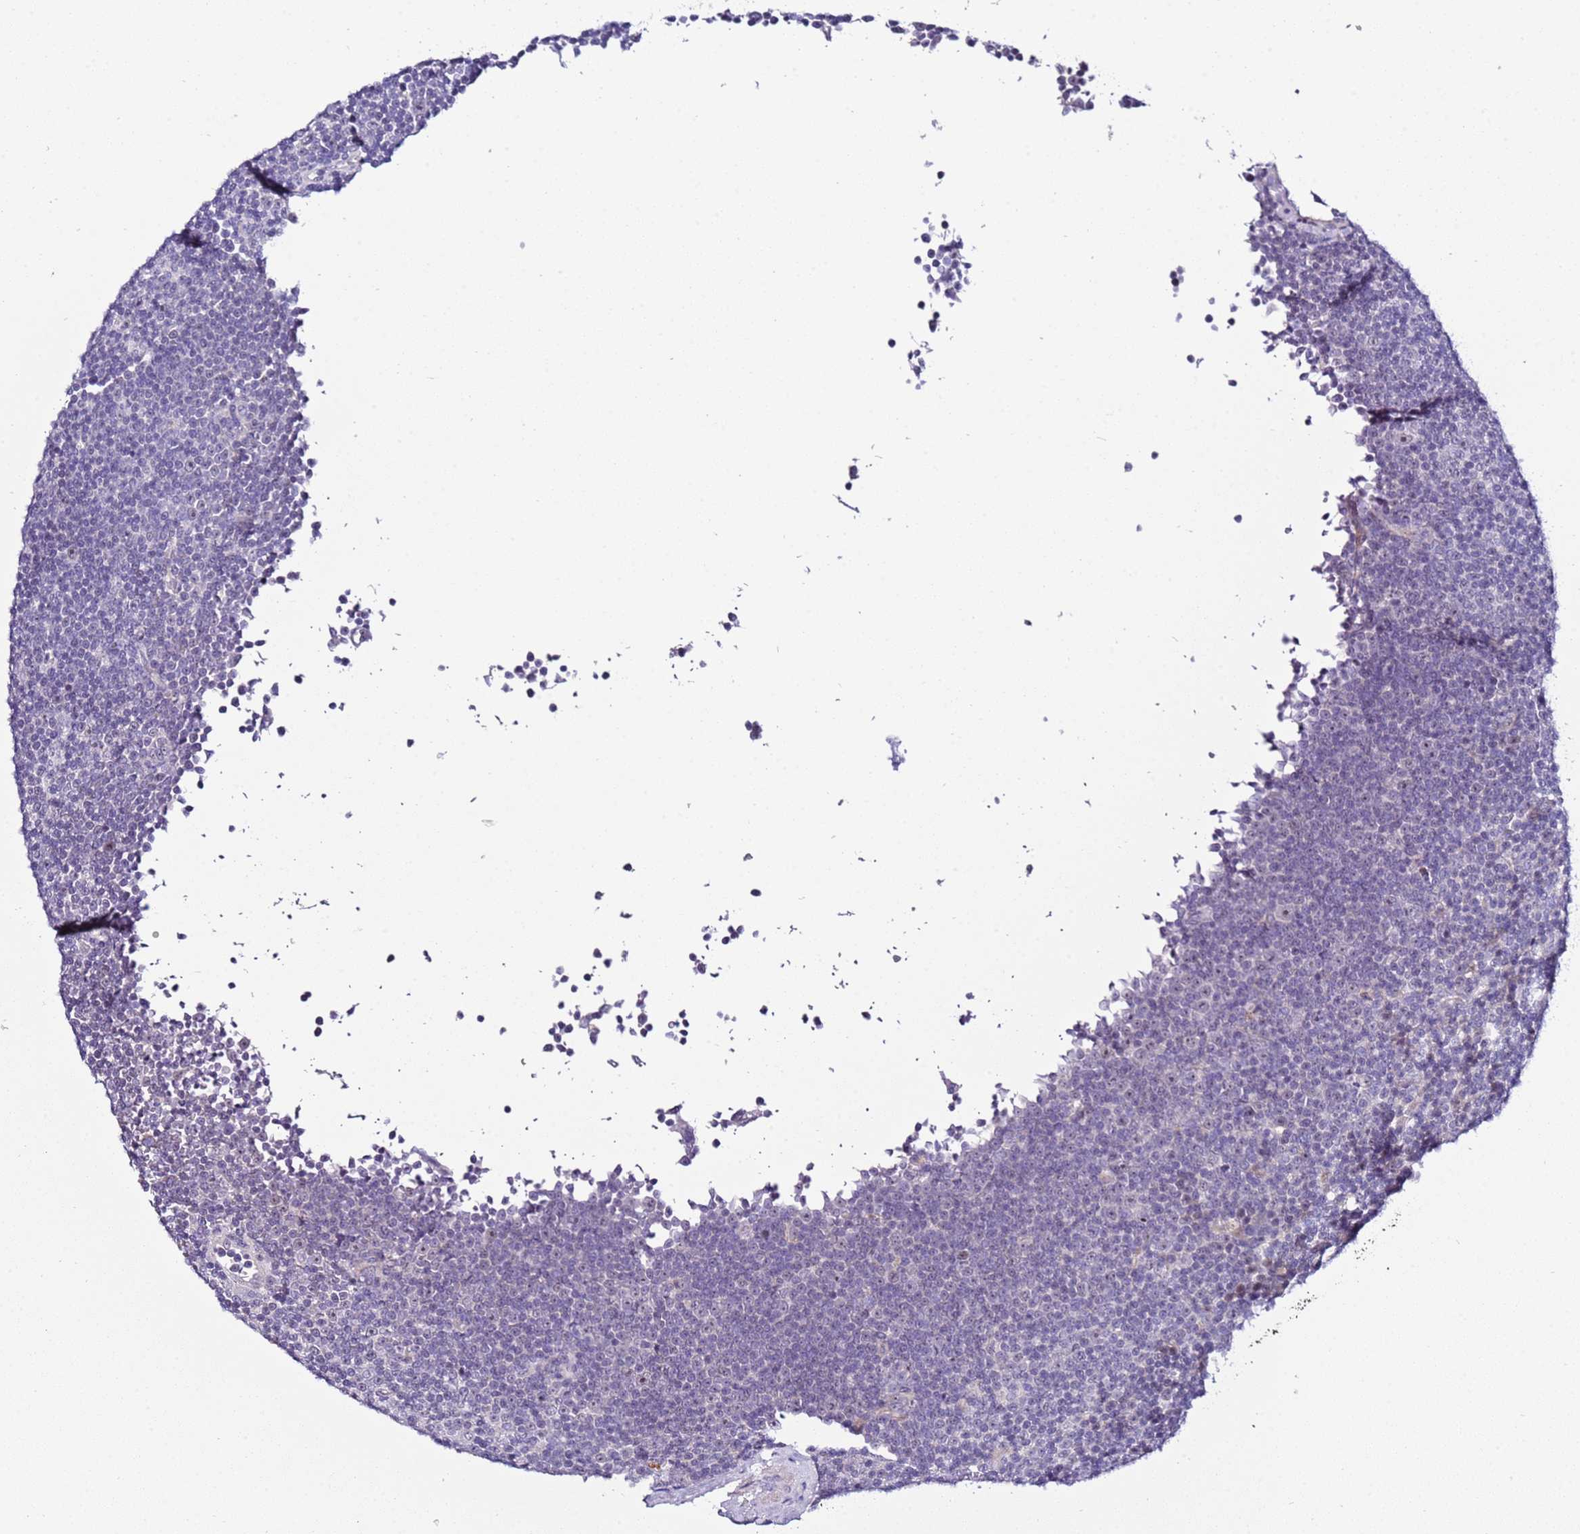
{"staining": {"intensity": "negative", "quantity": "none", "location": "none"}, "tissue": "lymphoma", "cell_type": "Tumor cells", "image_type": "cancer", "snomed": [{"axis": "morphology", "description": "Malignant lymphoma, non-Hodgkin's type, Low grade"}, {"axis": "topography", "description": "Lymph node"}], "caption": "Immunohistochemistry micrograph of lymphoma stained for a protein (brown), which exhibits no positivity in tumor cells.", "gene": "HGD", "patient": {"sex": "female", "age": 67}}